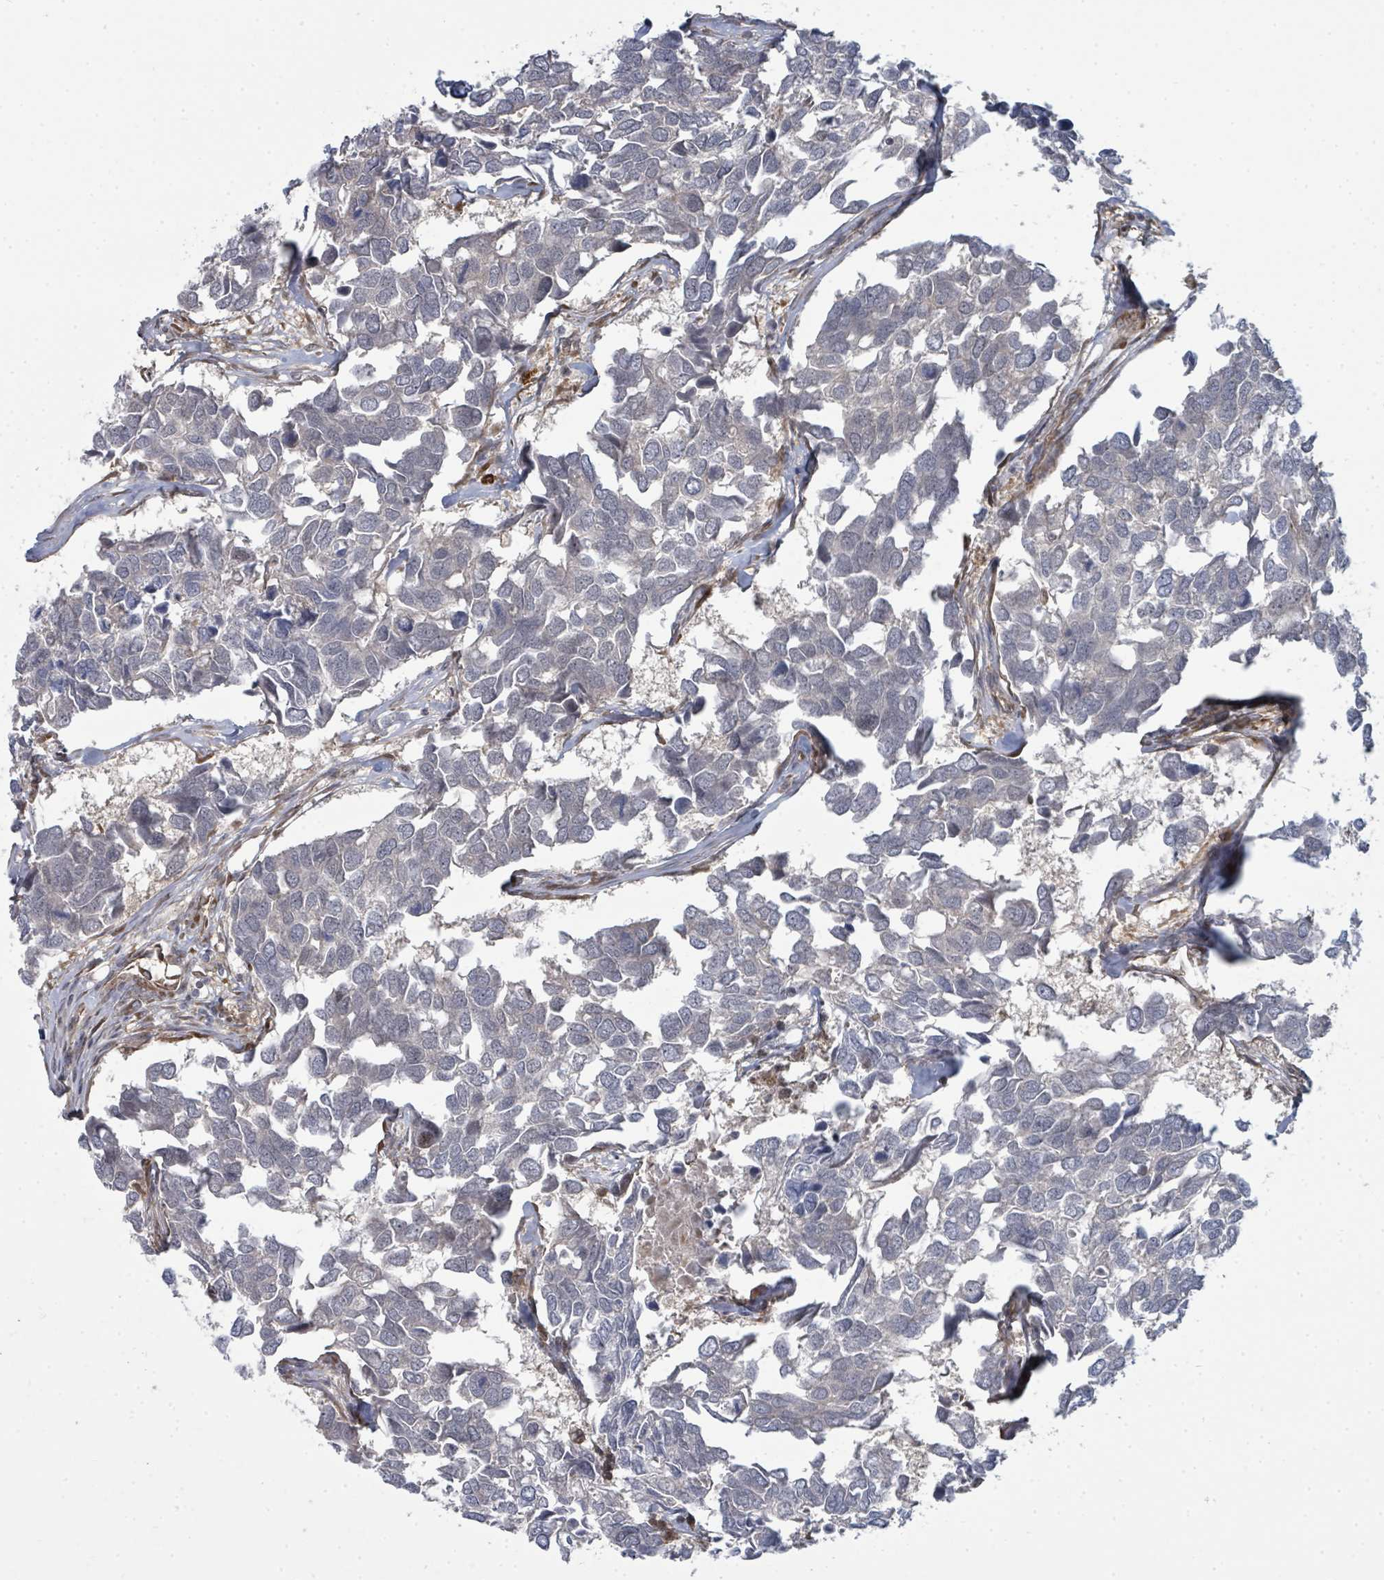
{"staining": {"intensity": "negative", "quantity": "none", "location": "none"}, "tissue": "breast cancer", "cell_type": "Tumor cells", "image_type": "cancer", "snomed": [{"axis": "morphology", "description": "Duct carcinoma"}, {"axis": "topography", "description": "Breast"}], "caption": "There is no significant positivity in tumor cells of breast cancer.", "gene": "PSMG2", "patient": {"sex": "female", "age": 83}}